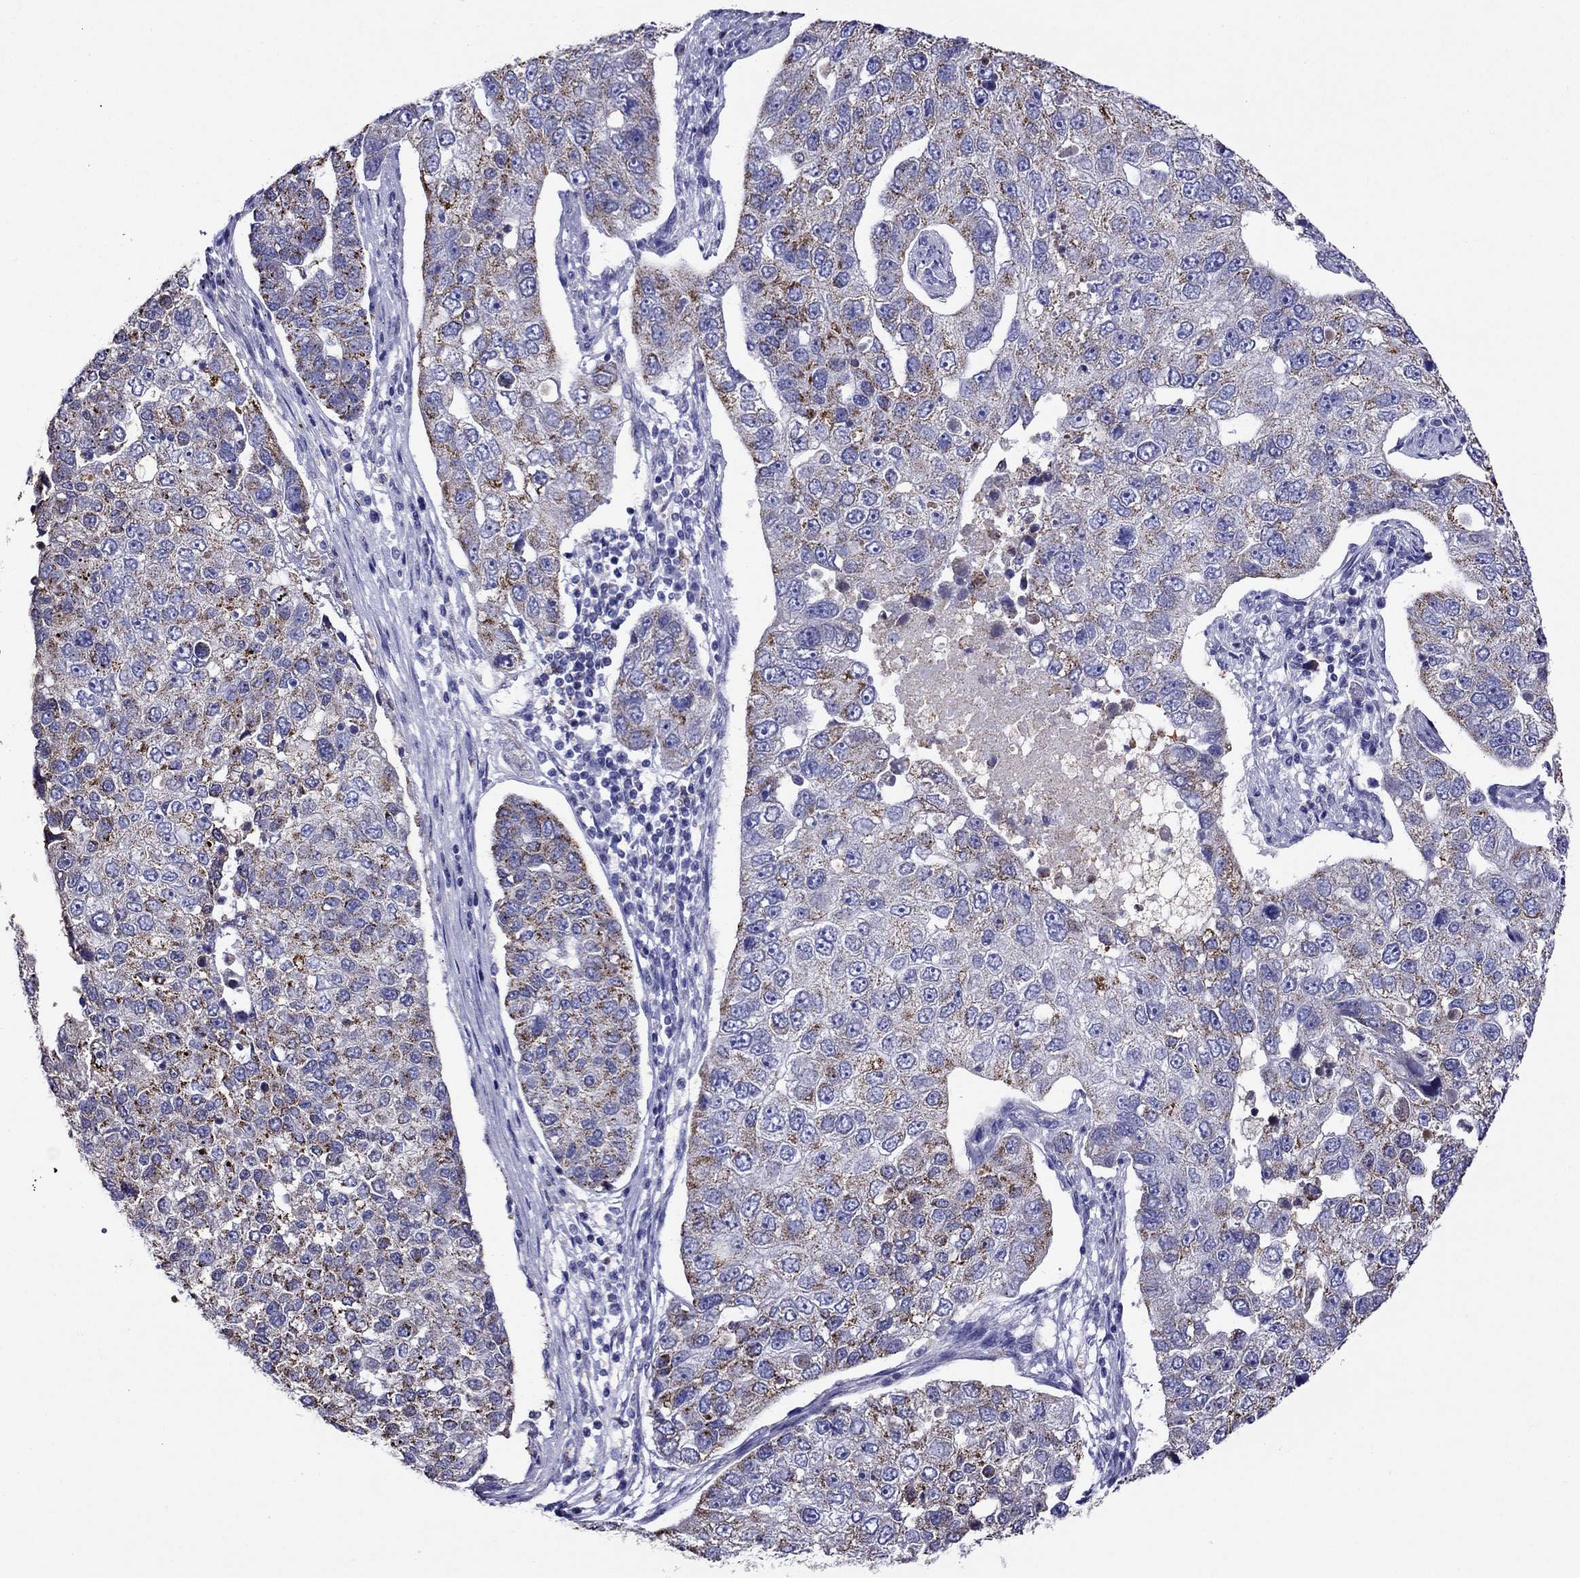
{"staining": {"intensity": "moderate", "quantity": "<25%", "location": "cytoplasmic/membranous"}, "tissue": "pancreatic cancer", "cell_type": "Tumor cells", "image_type": "cancer", "snomed": [{"axis": "morphology", "description": "Adenocarcinoma, NOS"}, {"axis": "topography", "description": "Pancreas"}], "caption": "Approximately <25% of tumor cells in human adenocarcinoma (pancreatic) exhibit moderate cytoplasmic/membranous protein expression as visualized by brown immunohistochemical staining.", "gene": "SCG2", "patient": {"sex": "female", "age": 61}}